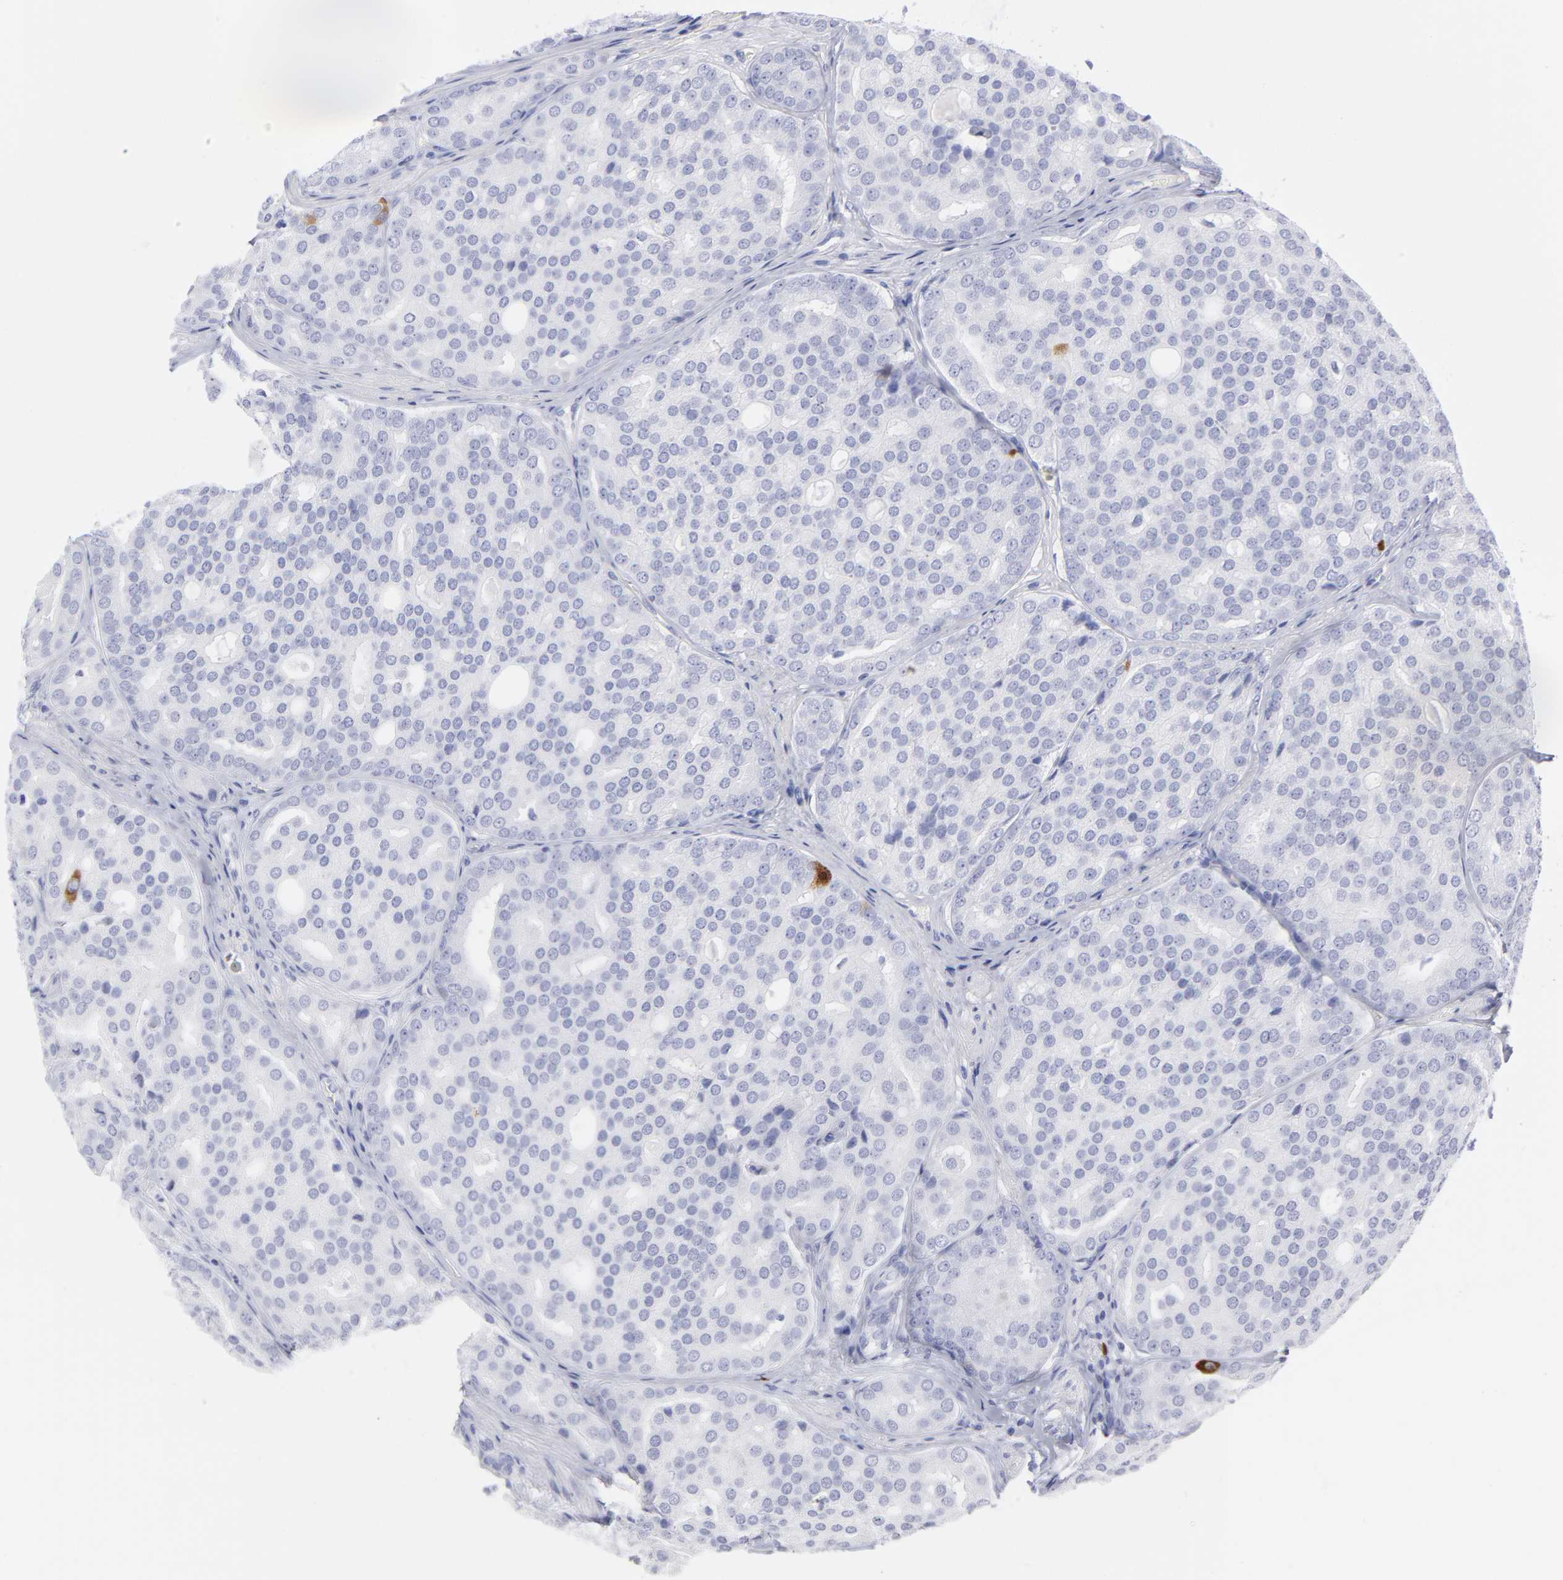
{"staining": {"intensity": "strong", "quantity": "<25%", "location": "cytoplasmic/membranous"}, "tissue": "prostate cancer", "cell_type": "Tumor cells", "image_type": "cancer", "snomed": [{"axis": "morphology", "description": "Adenocarcinoma, High grade"}, {"axis": "topography", "description": "Prostate"}], "caption": "Prostate cancer (high-grade adenocarcinoma) was stained to show a protein in brown. There is medium levels of strong cytoplasmic/membranous staining in about <25% of tumor cells.", "gene": "CCNB1", "patient": {"sex": "male", "age": 64}}